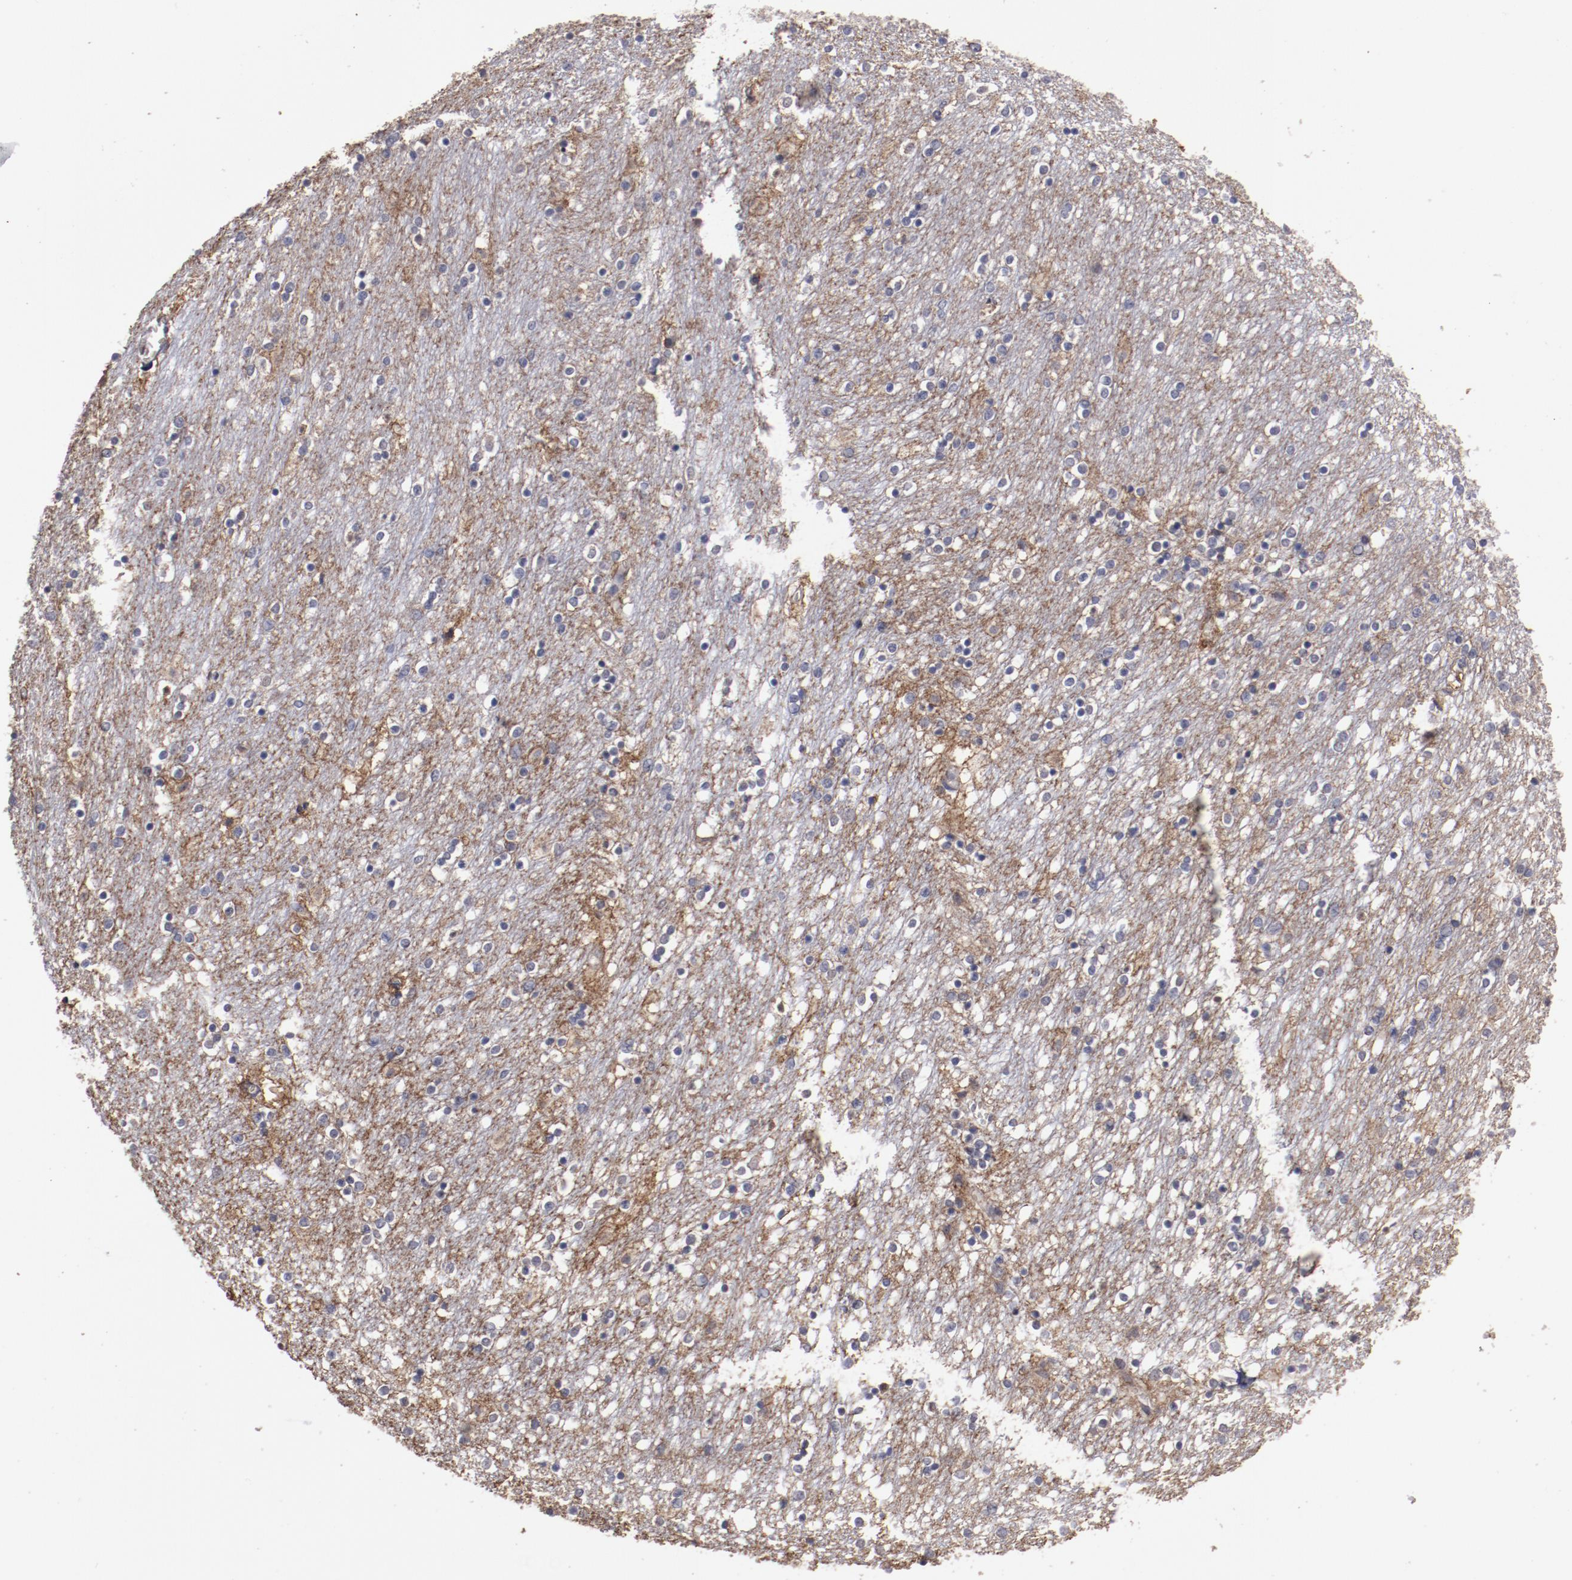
{"staining": {"intensity": "weak", "quantity": "<25%", "location": "cytoplasmic/membranous"}, "tissue": "caudate", "cell_type": "Glial cells", "image_type": "normal", "snomed": [{"axis": "morphology", "description": "Normal tissue, NOS"}, {"axis": "topography", "description": "Lateral ventricle wall"}], "caption": "Immunohistochemistry photomicrograph of benign human caudate stained for a protein (brown), which displays no positivity in glial cells. (Brightfield microscopy of DAB (3,3'-diaminobenzidine) immunohistochemistry at high magnification).", "gene": "RPS4X", "patient": {"sex": "female", "age": 54}}